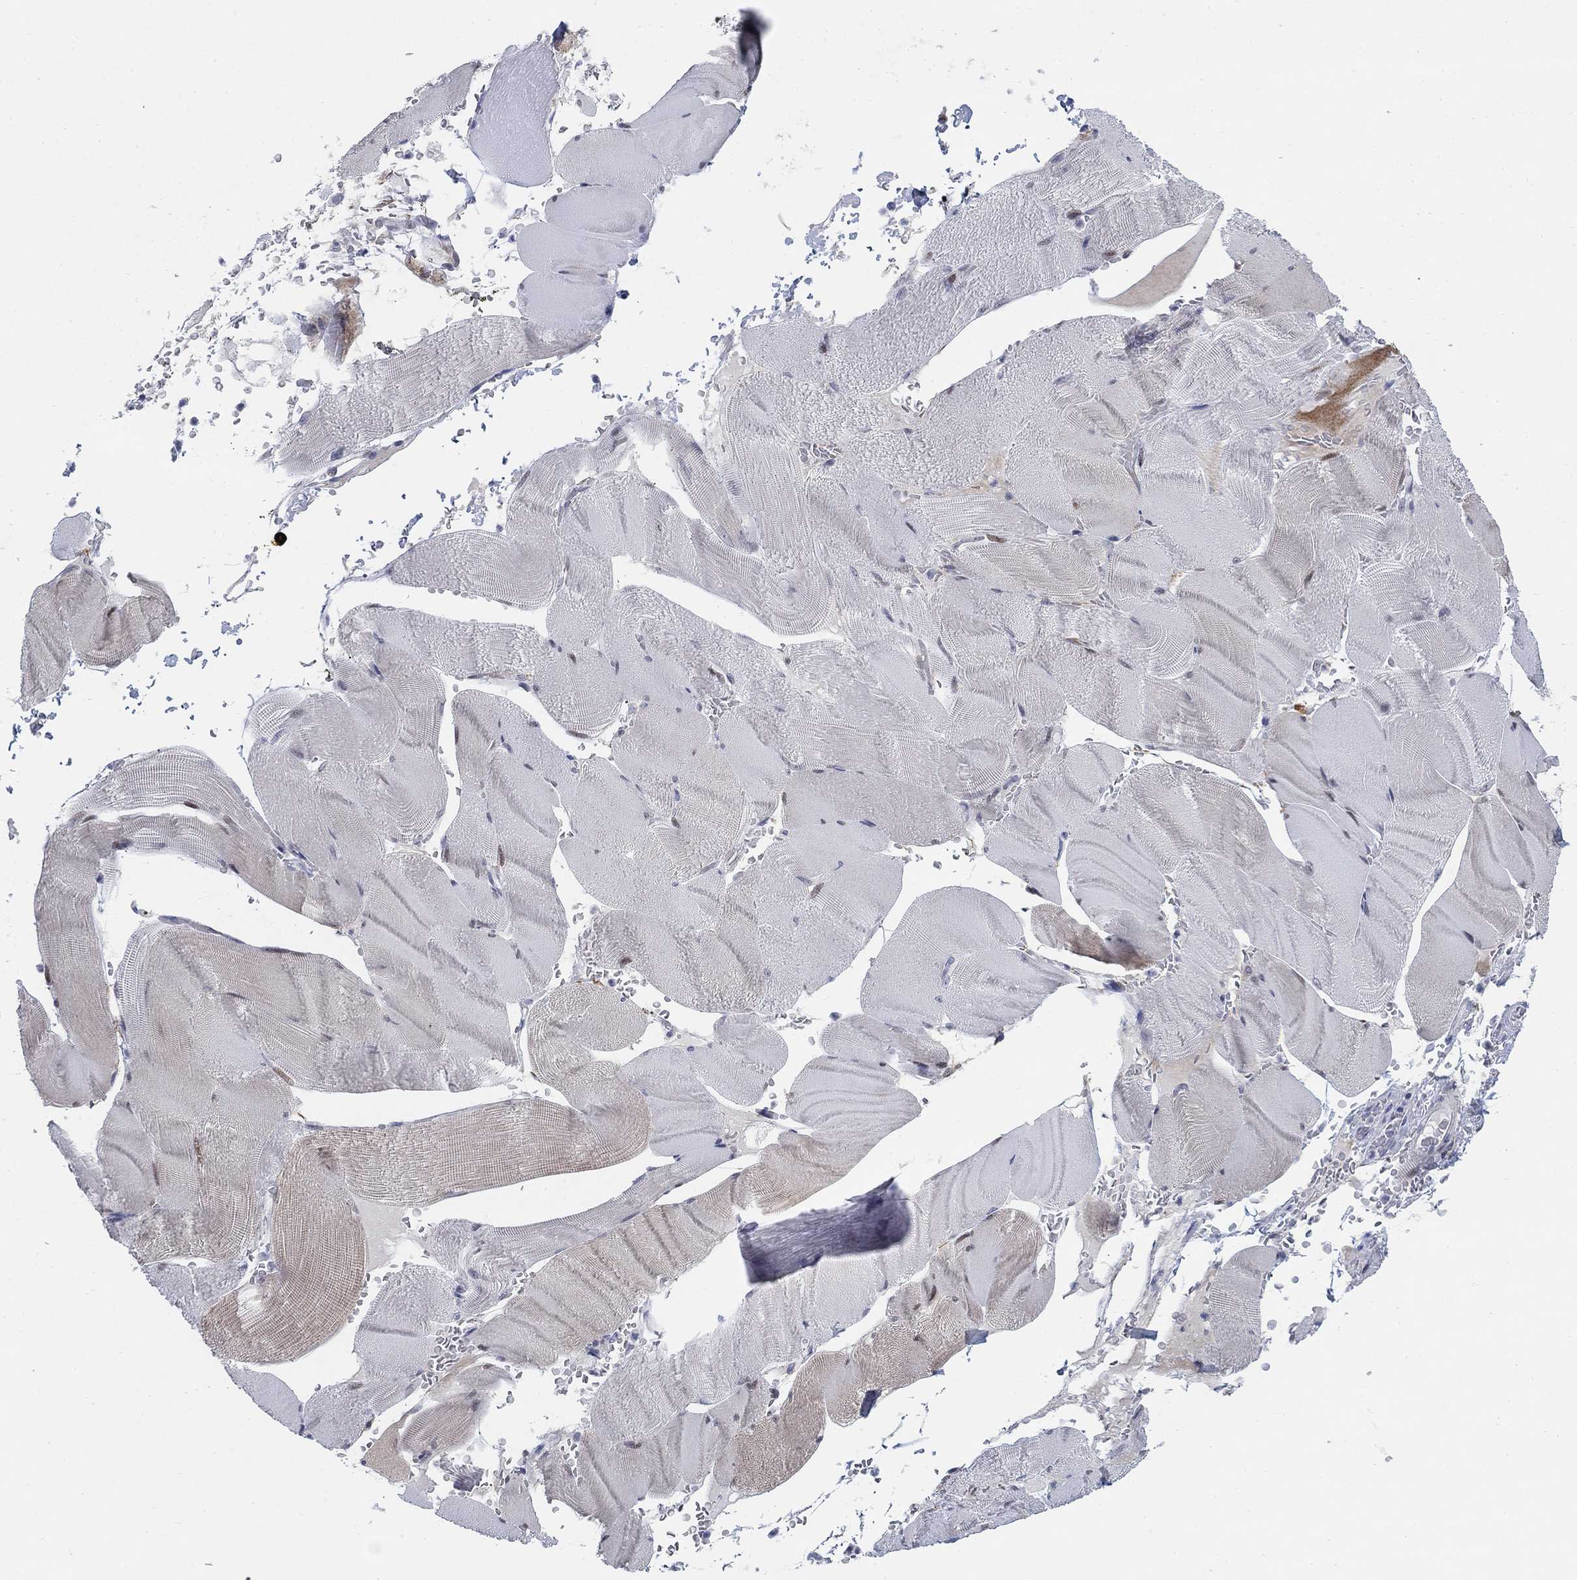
{"staining": {"intensity": "negative", "quantity": "none", "location": "none"}, "tissue": "skeletal muscle", "cell_type": "Myocytes", "image_type": "normal", "snomed": [{"axis": "morphology", "description": "Normal tissue, NOS"}, {"axis": "topography", "description": "Skeletal muscle"}], "caption": "The image demonstrates no staining of myocytes in unremarkable skeletal muscle. (DAB (3,3'-diaminobenzidine) immunohistochemistry (IHC) with hematoxylin counter stain).", "gene": "MYO3A", "patient": {"sex": "male", "age": 56}}